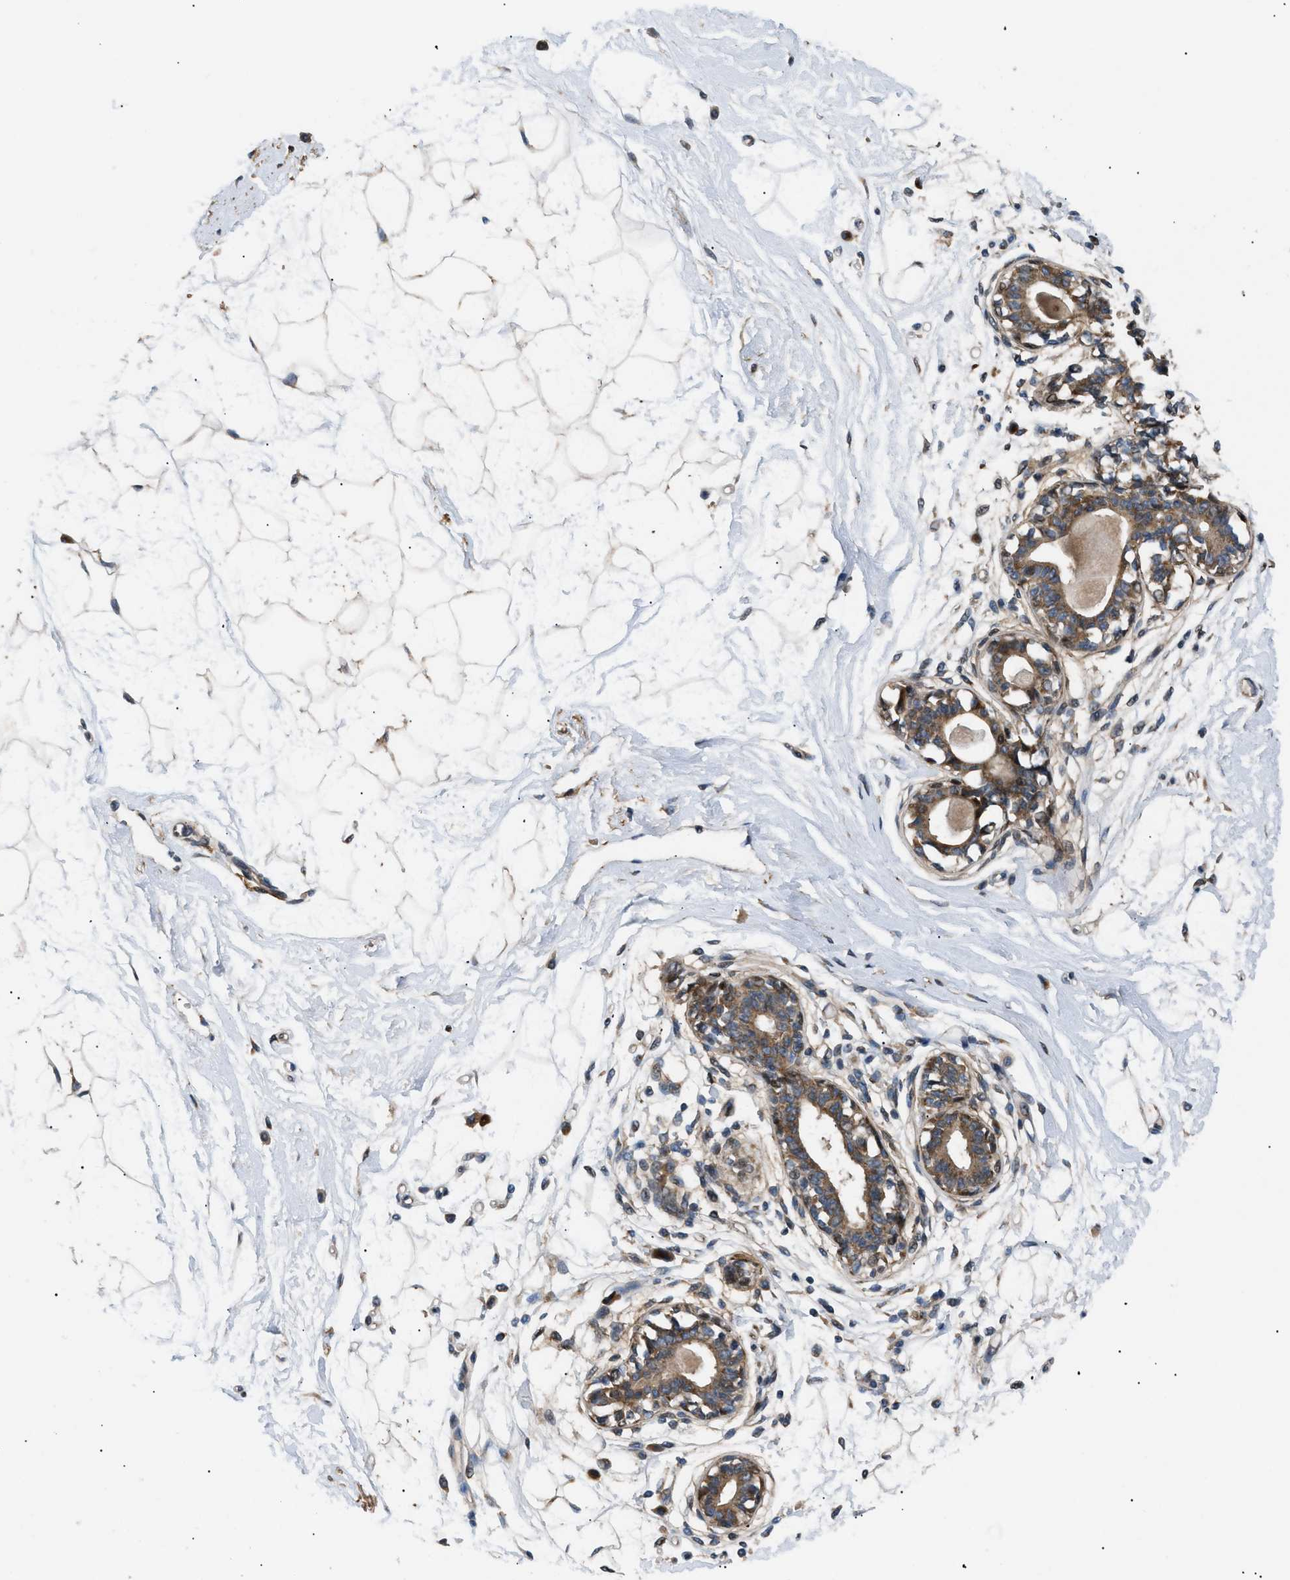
{"staining": {"intensity": "negative", "quantity": "none", "location": "none"}, "tissue": "breast", "cell_type": "Adipocytes", "image_type": "normal", "snomed": [{"axis": "morphology", "description": "Normal tissue, NOS"}, {"axis": "topography", "description": "Breast"}], "caption": "Immunohistochemistry micrograph of unremarkable breast: breast stained with DAB exhibits no significant protein expression in adipocytes. The staining is performed using DAB brown chromogen with nuclei counter-stained in using hematoxylin.", "gene": "LYSMD3", "patient": {"sex": "female", "age": 45}}